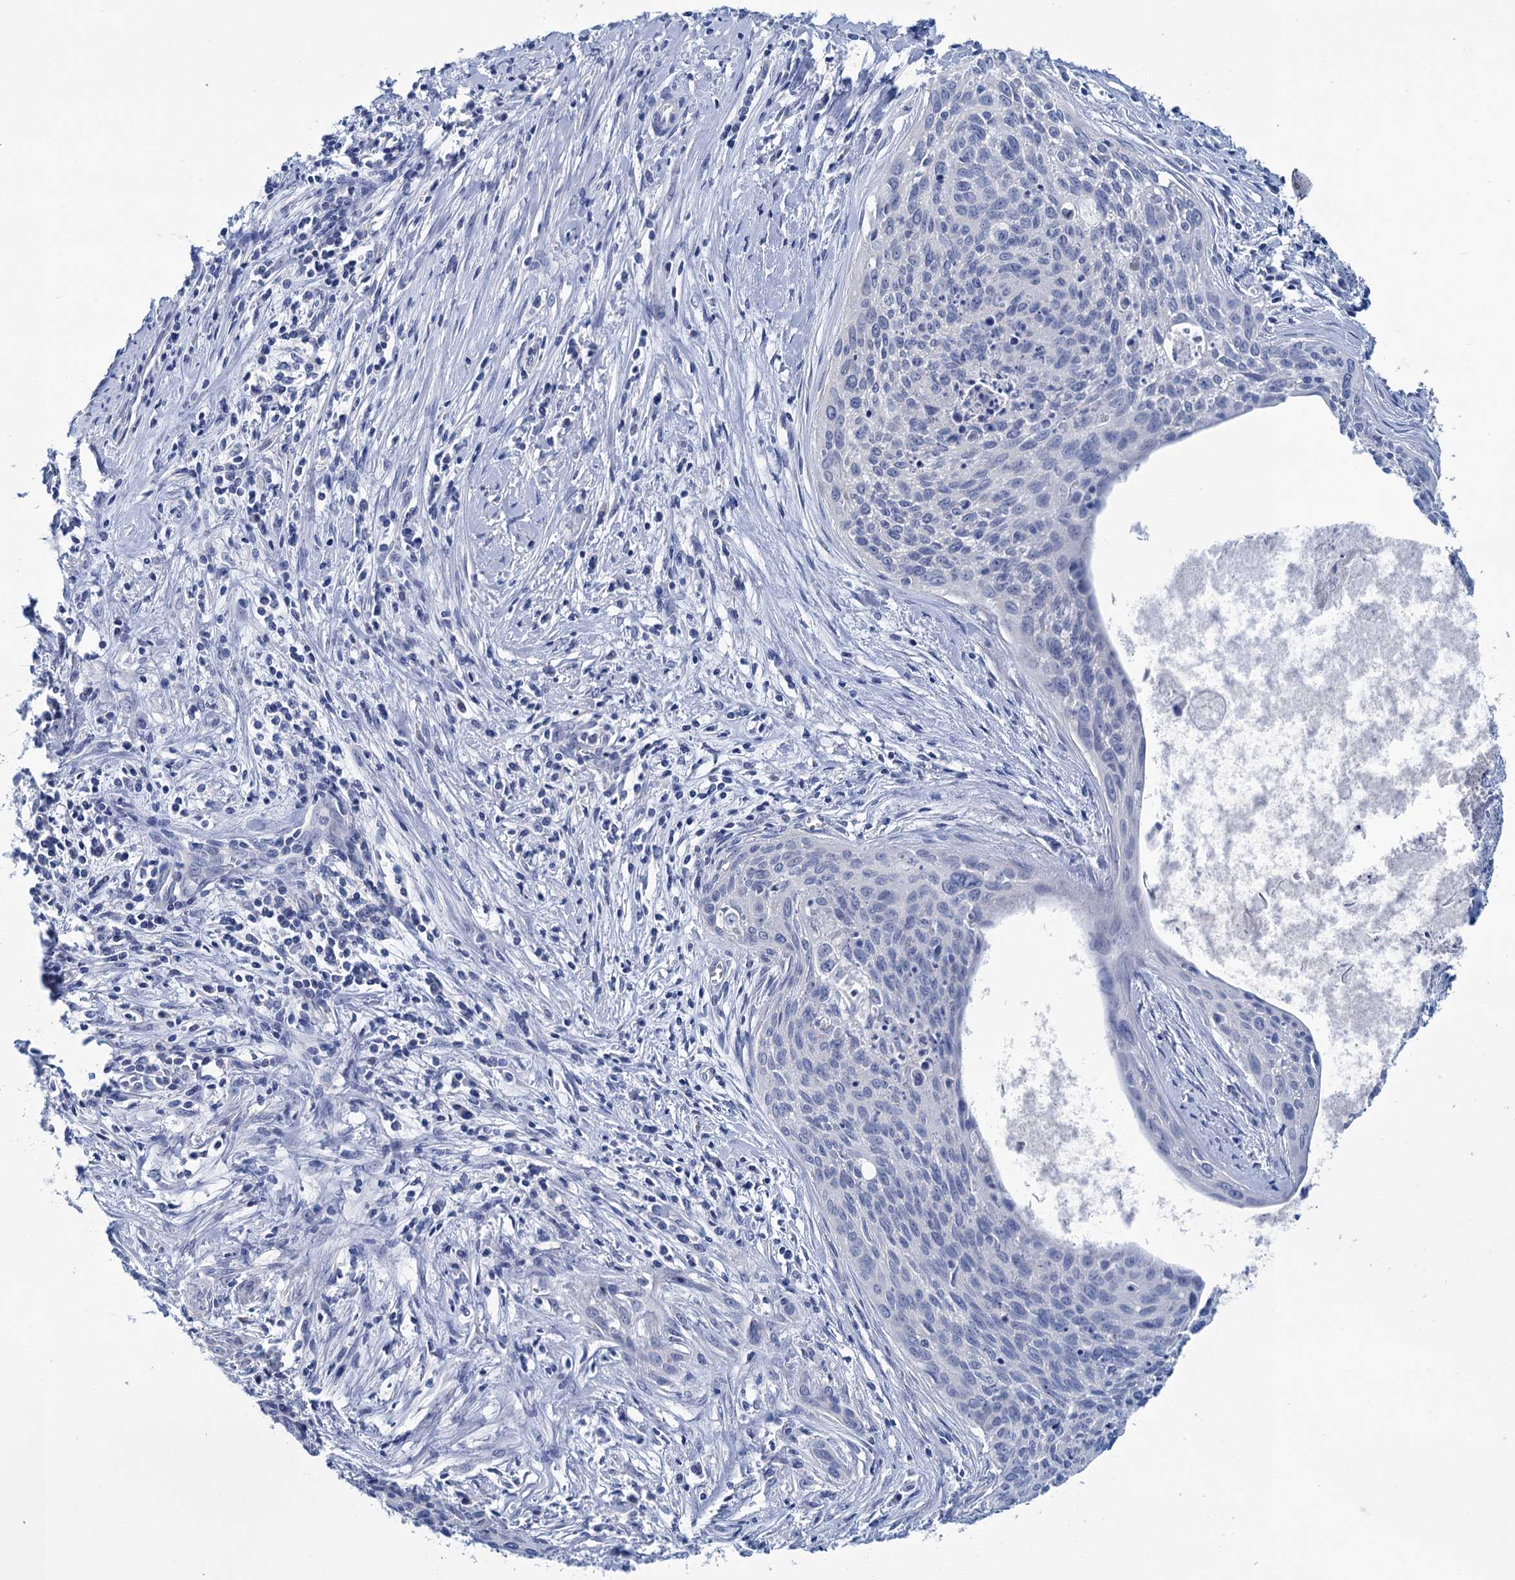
{"staining": {"intensity": "negative", "quantity": "none", "location": "none"}, "tissue": "cervical cancer", "cell_type": "Tumor cells", "image_type": "cancer", "snomed": [{"axis": "morphology", "description": "Squamous cell carcinoma, NOS"}, {"axis": "topography", "description": "Cervix"}], "caption": "There is no significant positivity in tumor cells of cervical cancer.", "gene": "MYOZ3", "patient": {"sex": "female", "age": 55}}